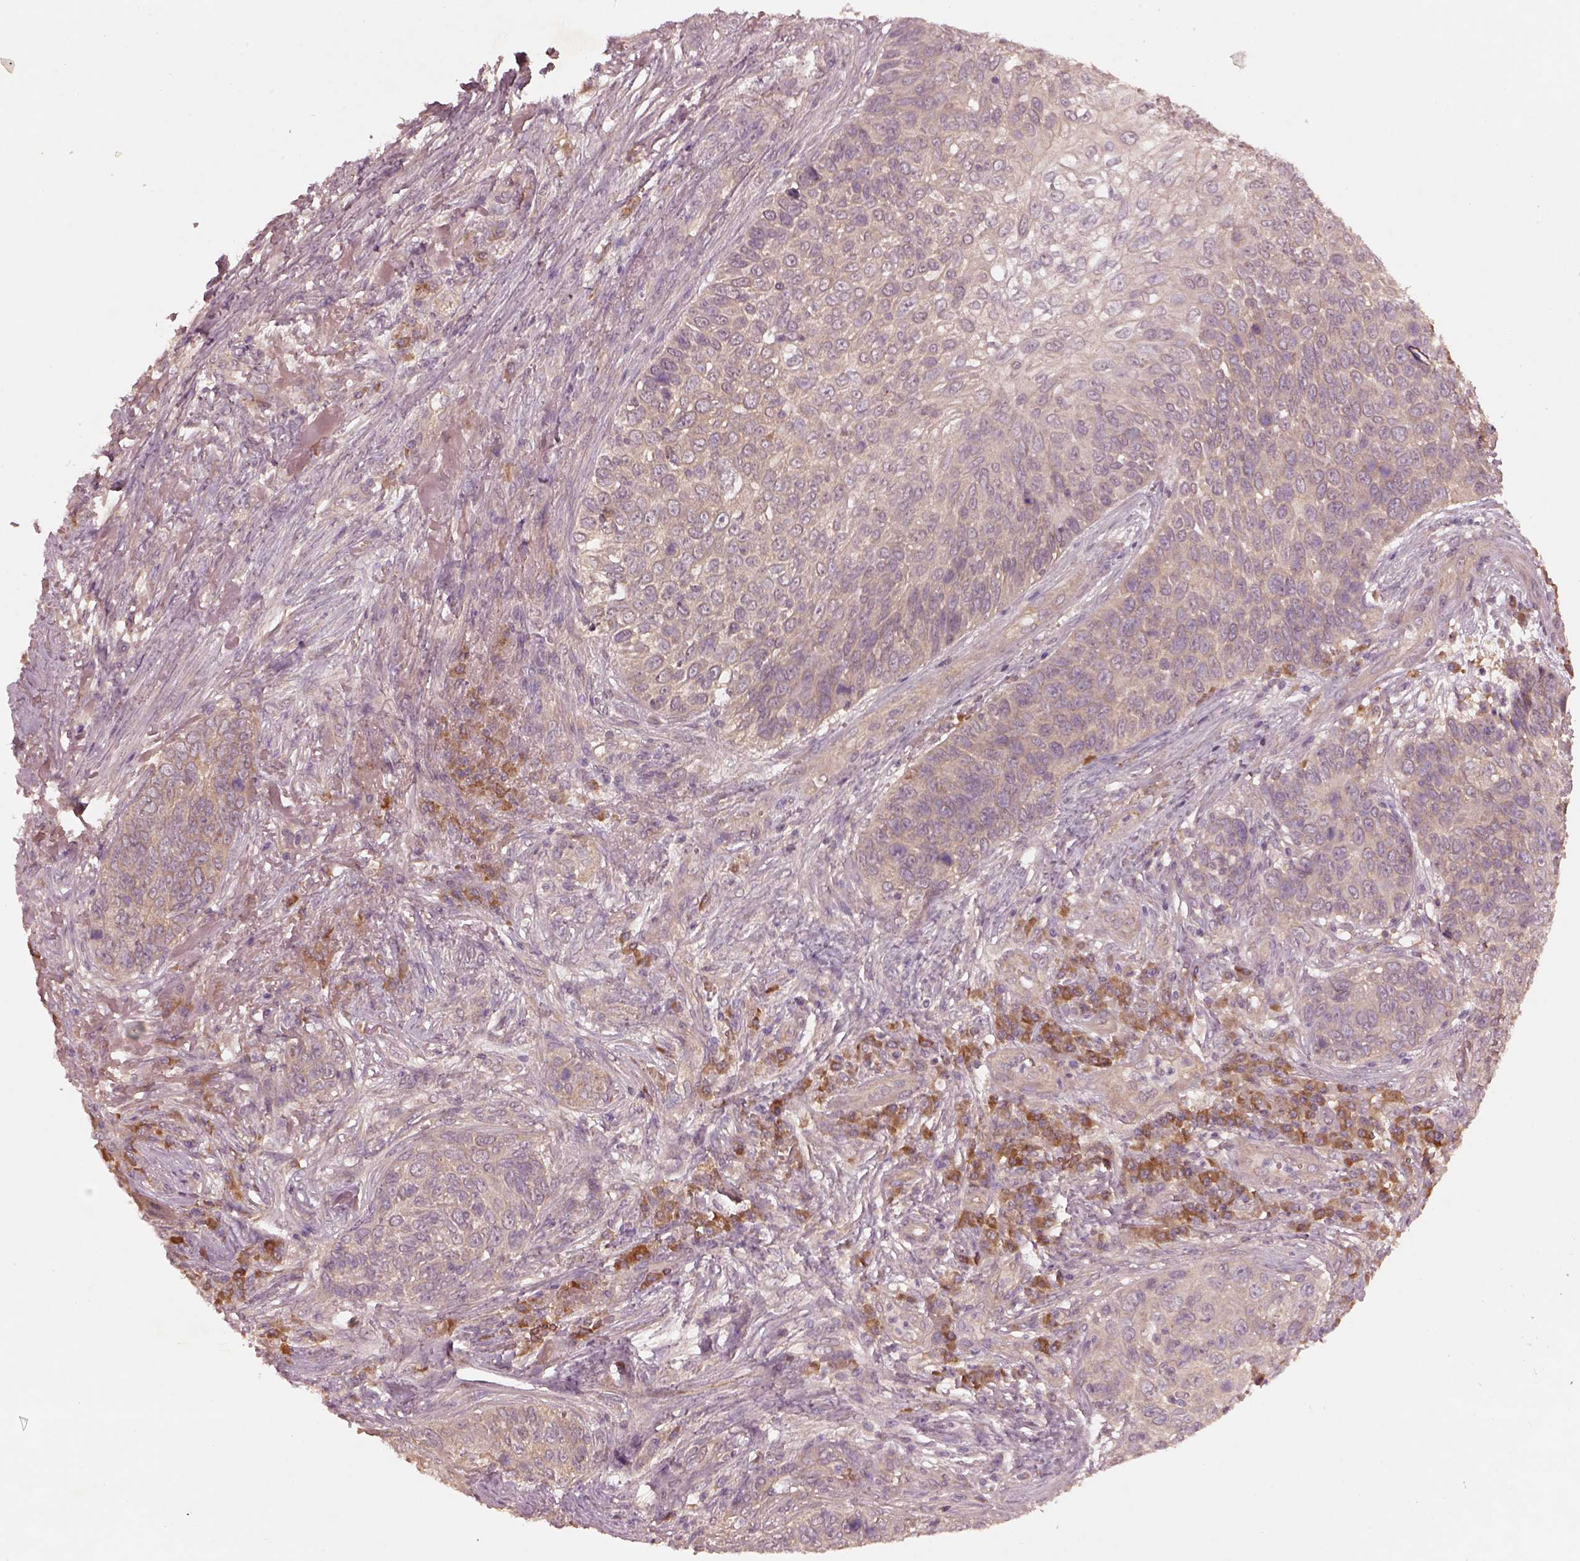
{"staining": {"intensity": "weak", "quantity": ">75%", "location": "cytoplasmic/membranous"}, "tissue": "skin cancer", "cell_type": "Tumor cells", "image_type": "cancer", "snomed": [{"axis": "morphology", "description": "Squamous cell carcinoma, NOS"}, {"axis": "topography", "description": "Skin"}], "caption": "A micrograph of skin squamous cell carcinoma stained for a protein demonstrates weak cytoplasmic/membranous brown staining in tumor cells.", "gene": "FAM234A", "patient": {"sex": "male", "age": 92}}